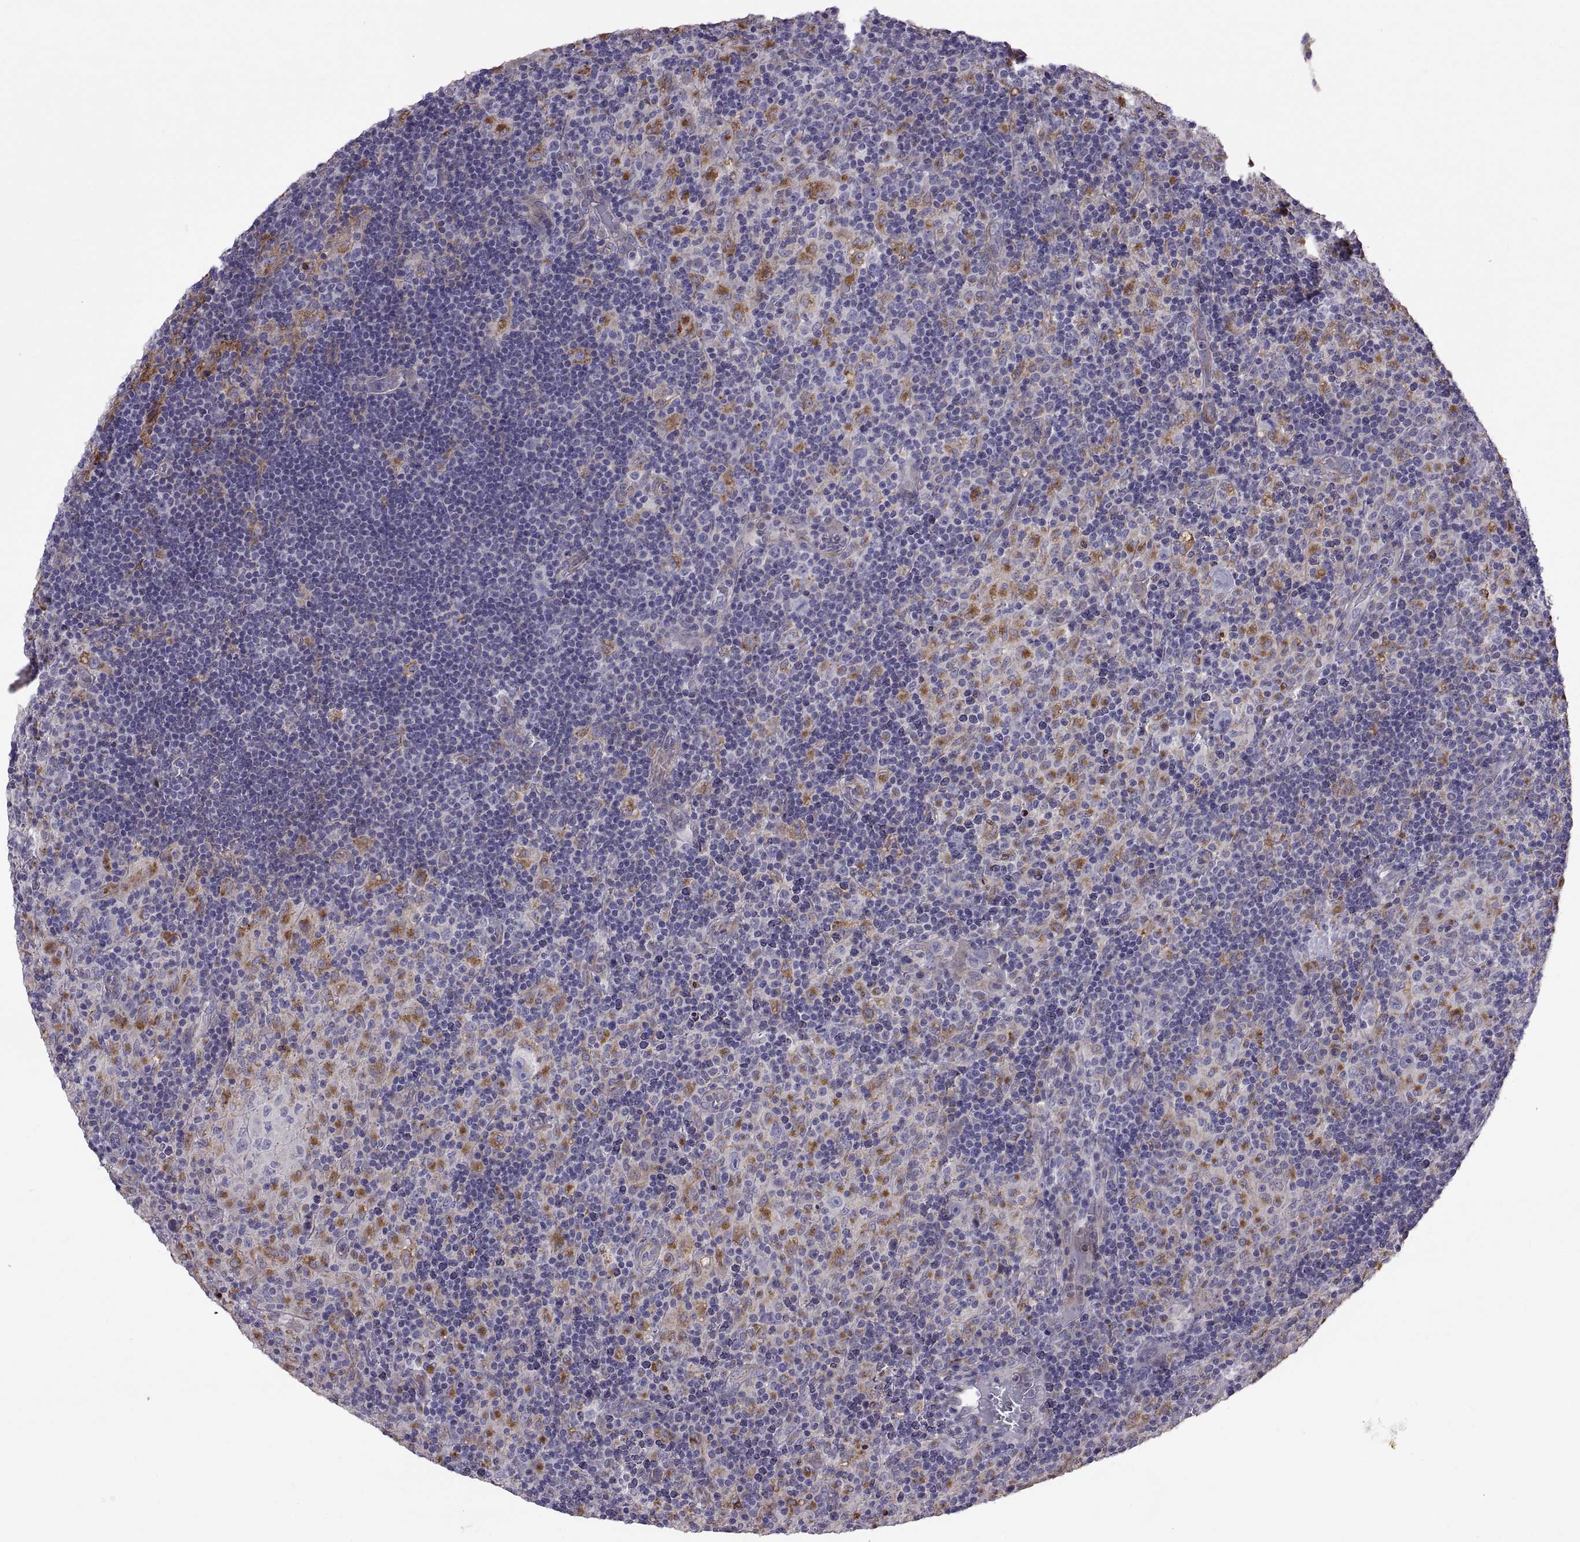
{"staining": {"intensity": "moderate", "quantity": ">75%", "location": "cytoplasmic/membranous"}, "tissue": "lymphoma", "cell_type": "Tumor cells", "image_type": "cancer", "snomed": [{"axis": "morphology", "description": "Hodgkin's disease, NOS"}, {"axis": "topography", "description": "Lymph node"}], "caption": "Approximately >75% of tumor cells in Hodgkin's disease exhibit moderate cytoplasmic/membranous protein positivity as visualized by brown immunohistochemical staining.", "gene": "ARSL", "patient": {"sex": "male", "age": 70}}